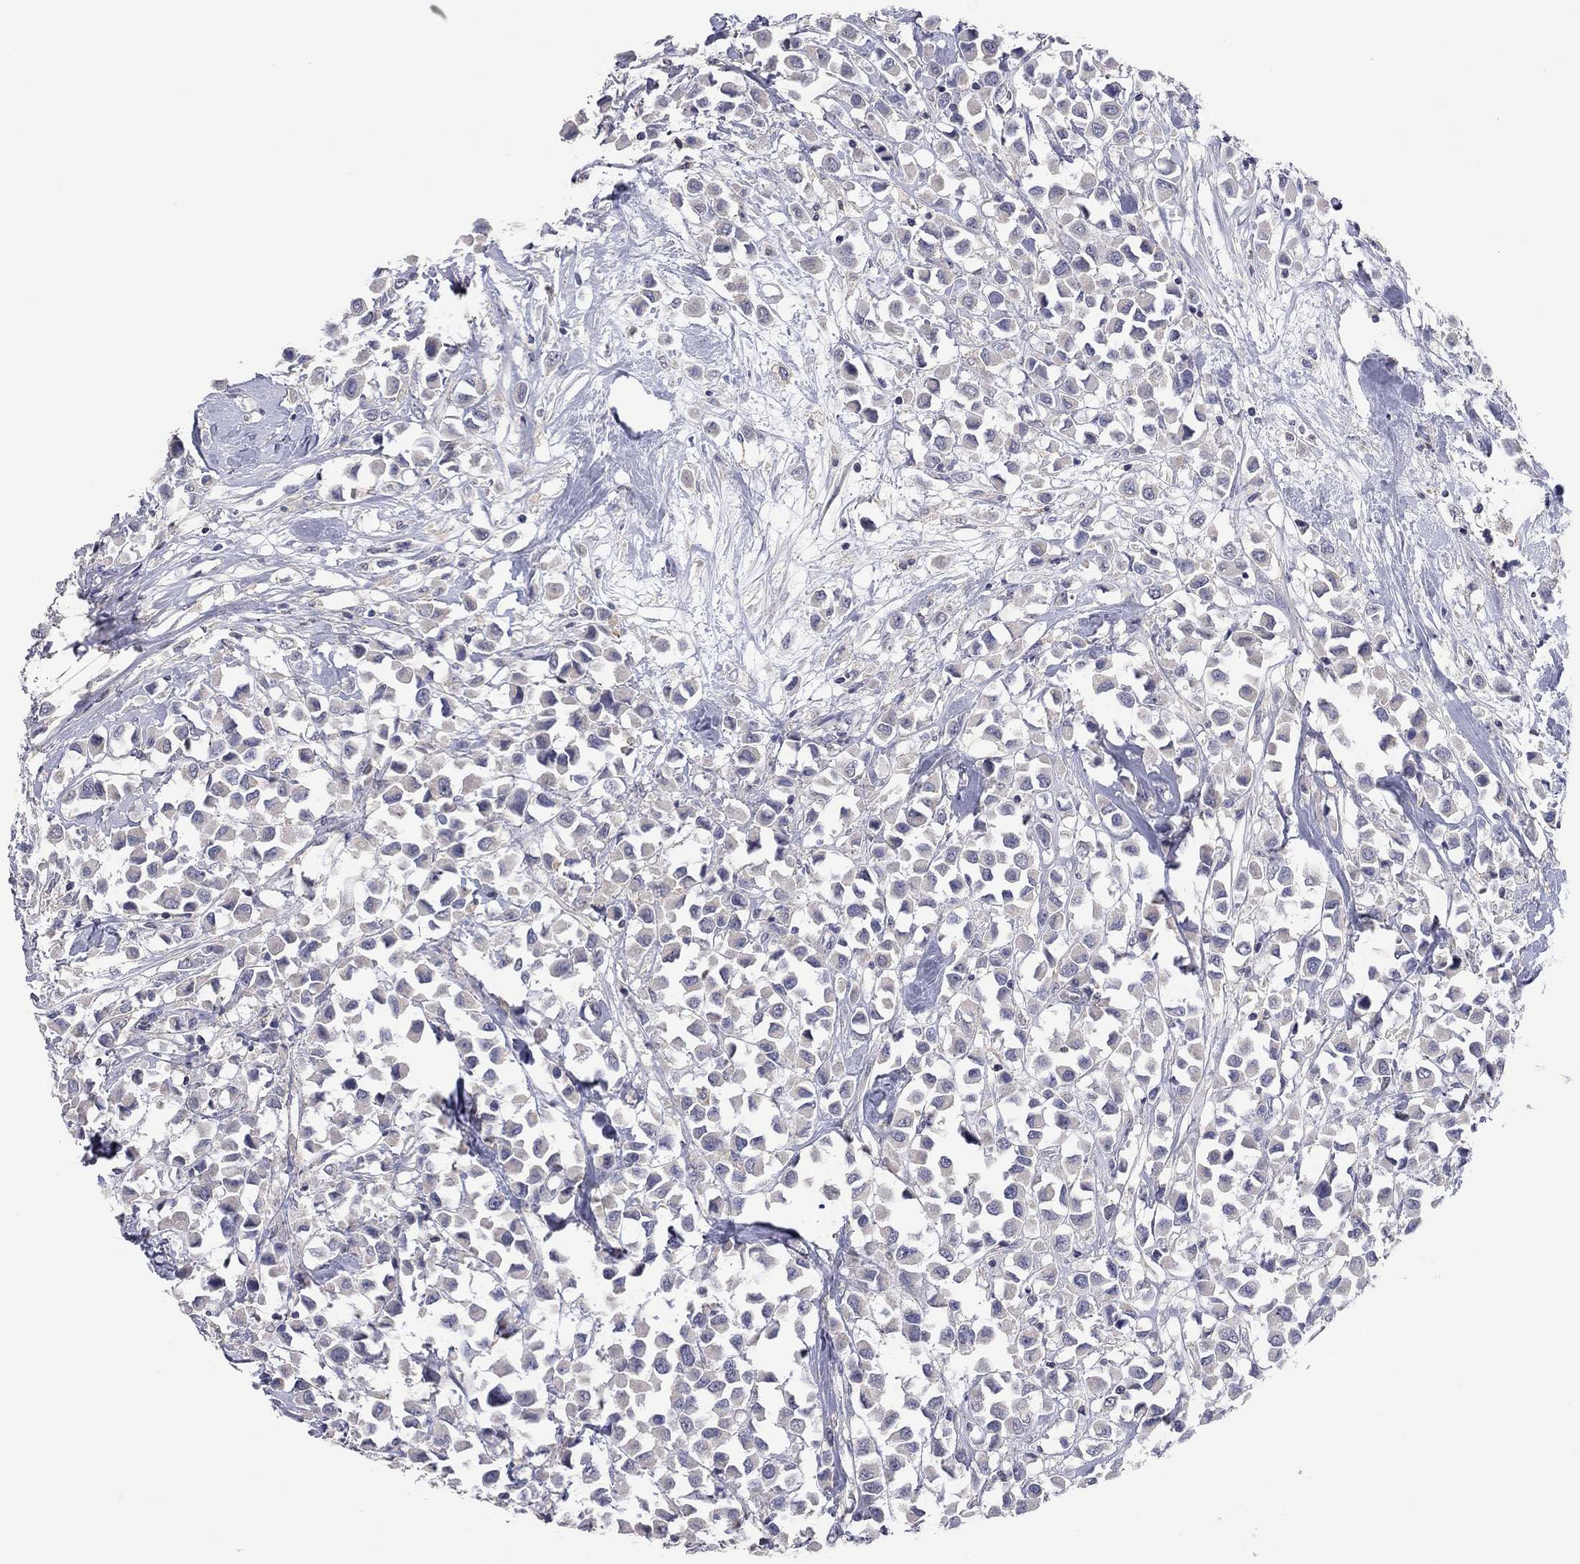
{"staining": {"intensity": "negative", "quantity": "none", "location": "none"}, "tissue": "breast cancer", "cell_type": "Tumor cells", "image_type": "cancer", "snomed": [{"axis": "morphology", "description": "Duct carcinoma"}, {"axis": "topography", "description": "Breast"}], "caption": "The IHC histopathology image has no significant positivity in tumor cells of breast invasive ductal carcinoma tissue.", "gene": "MMP13", "patient": {"sex": "female", "age": 61}}